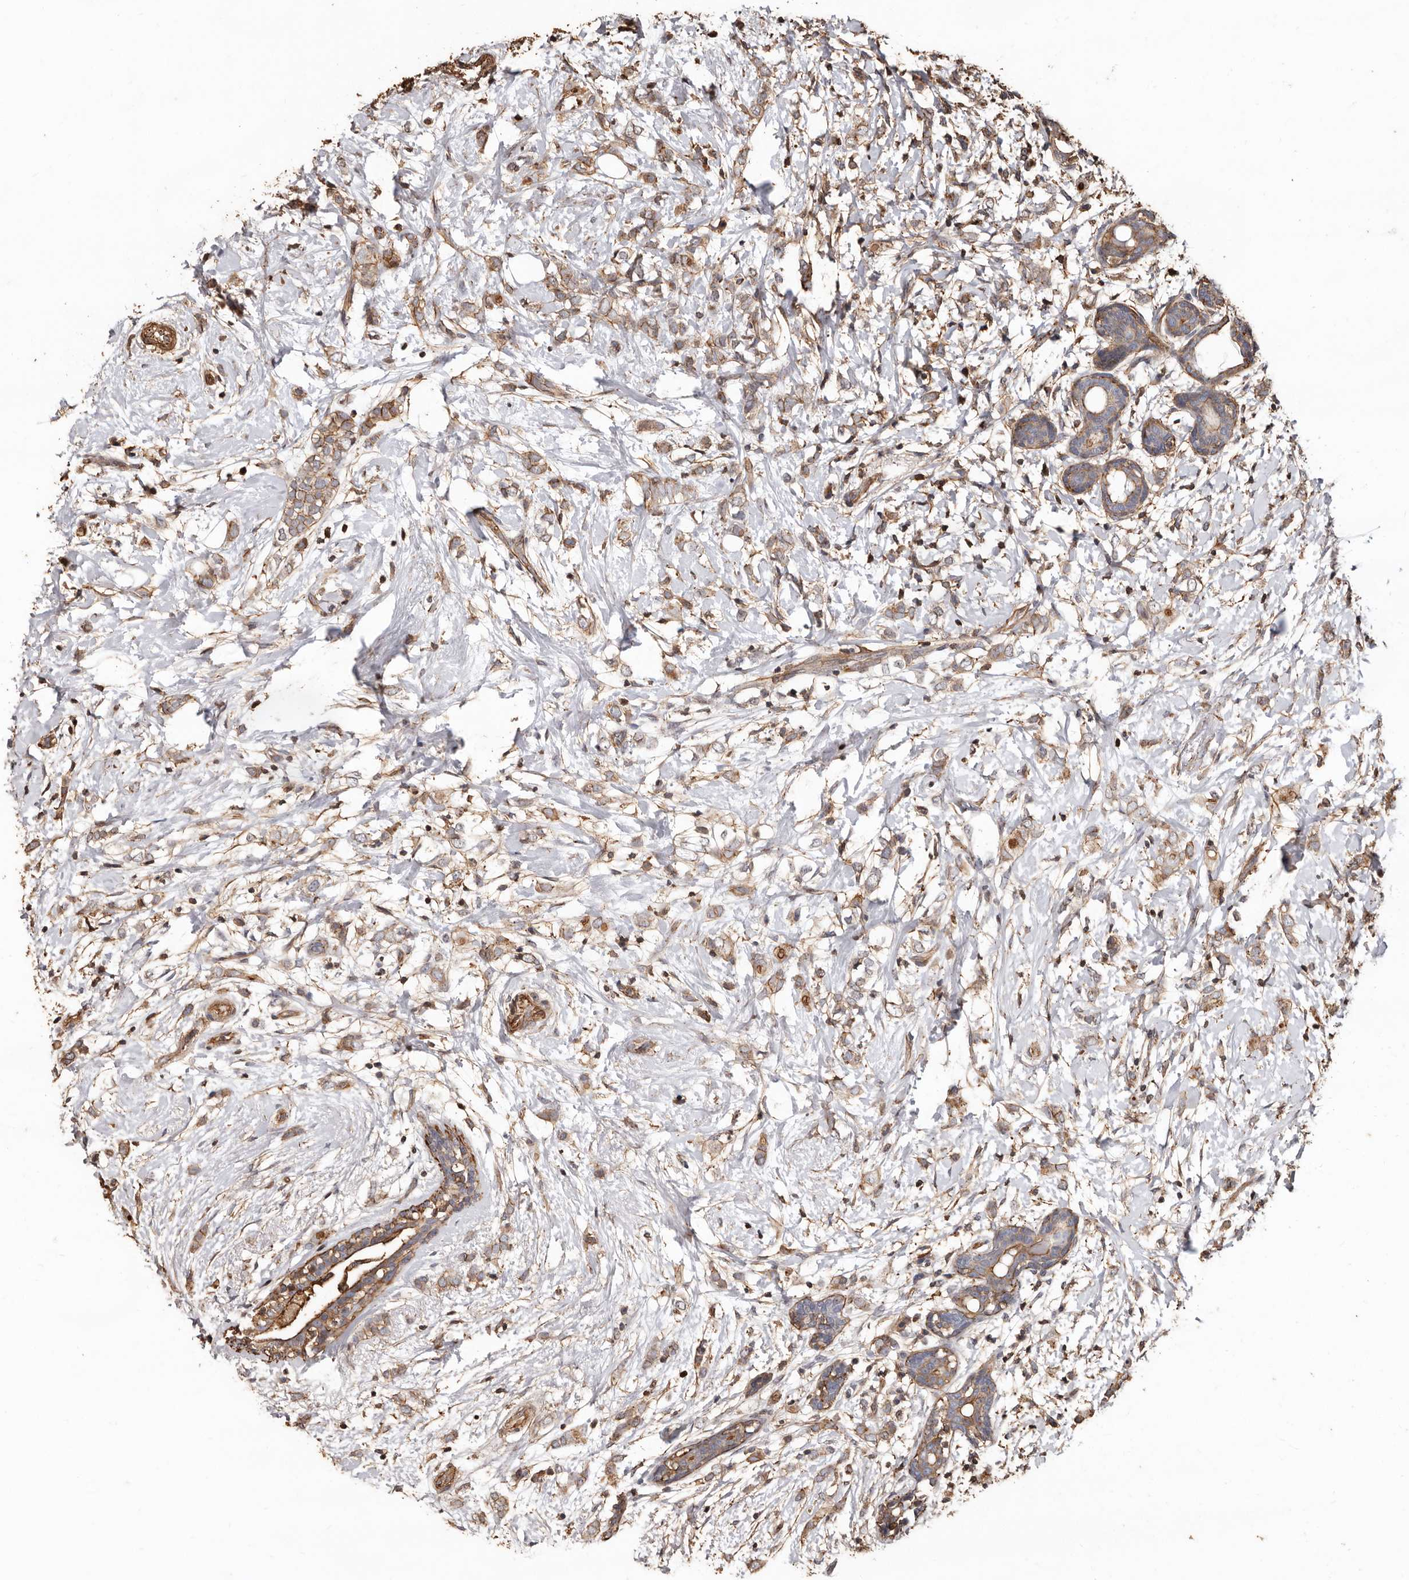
{"staining": {"intensity": "weak", "quantity": ">75%", "location": "cytoplasmic/membranous"}, "tissue": "breast cancer", "cell_type": "Tumor cells", "image_type": "cancer", "snomed": [{"axis": "morphology", "description": "Normal tissue, NOS"}, {"axis": "morphology", "description": "Lobular carcinoma"}, {"axis": "topography", "description": "Breast"}], "caption": "An image showing weak cytoplasmic/membranous positivity in approximately >75% of tumor cells in lobular carcinoma (breast), as visualized by brown immunohistochemical staining.", "gene": "GSK3A", "patient": {"sex": "female", "age": 47}}